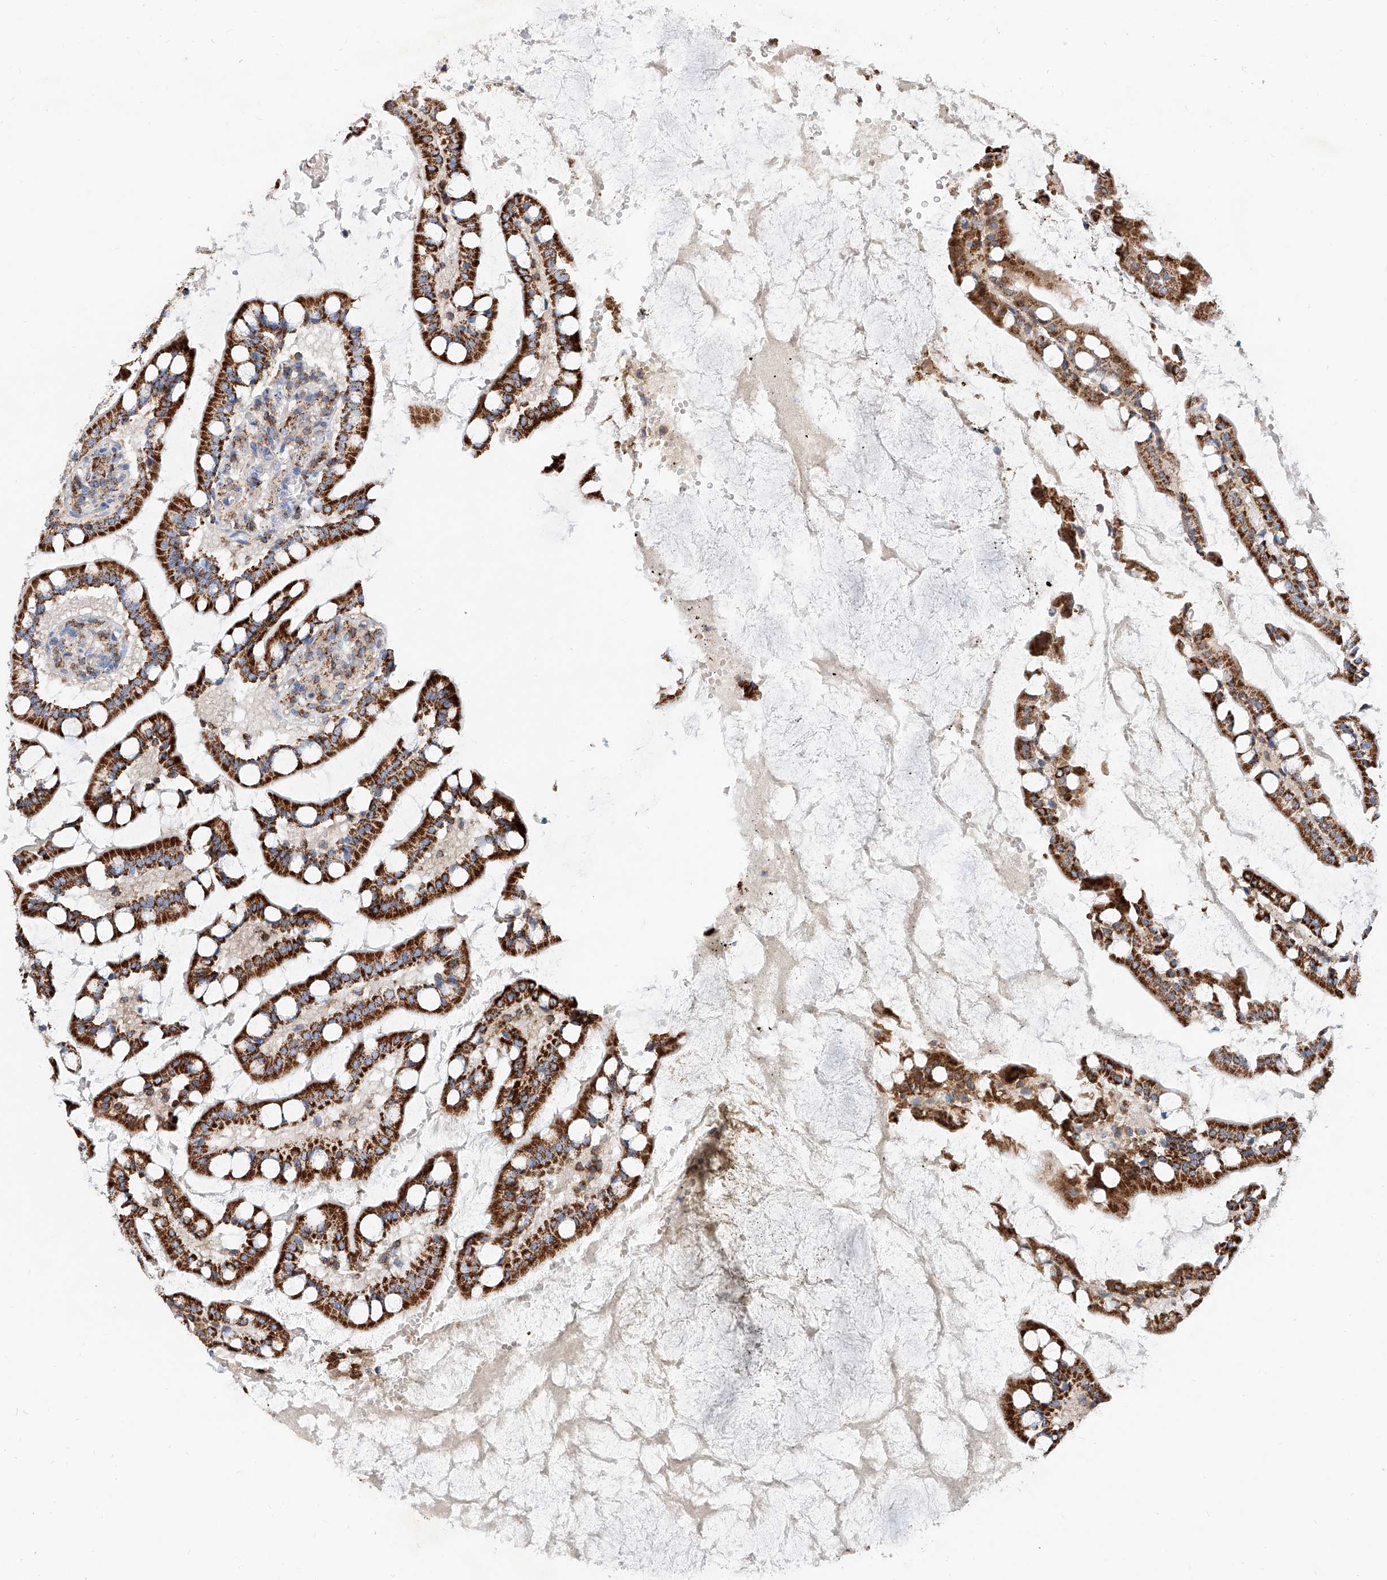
{"staining": {"intensity": "strong", "quantity": ">75%", "location": "cytoplasmic/membranous"}, "tissue": "small intestine", "cell_type": "Glandular cells", "image_type": "normal", "snomed": [{"axis": "morphology", "description": "Normal tissue, NOS"}, {"axis": "topography", "description": "Small intestine"}], "caption": "Protein staining exhibits strong cytoplasmic/membranous expression in about >75% of glandular cells in benign small intestine. Nuclei are stained in blue.", "gene": "CPNE5", "patient": {"sex": "male", "age": 52}}